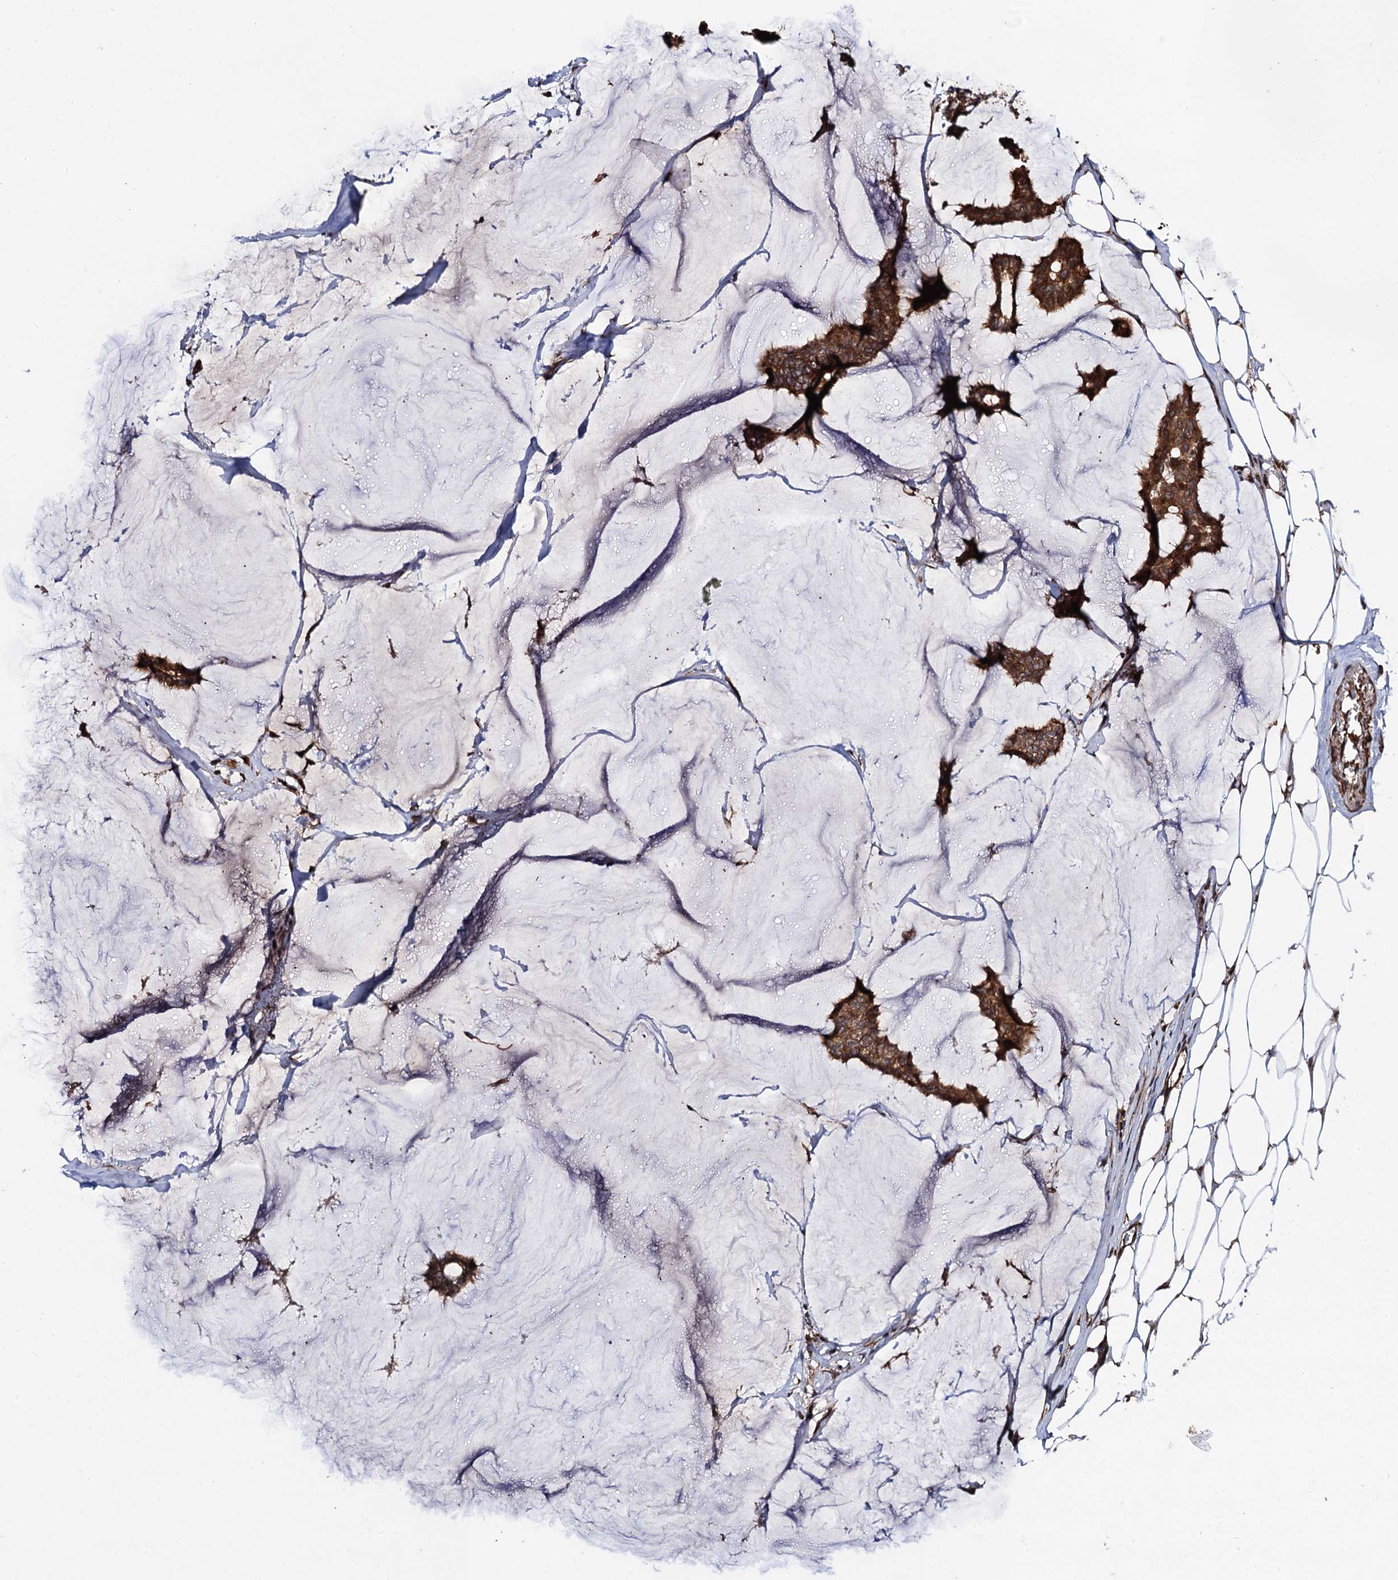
{"staining": {"intensity": "strong", "quantity": ">75%", "location": "cytoplasmic/membranous"}, "tissue": "breast cancer", "cell_type": "Tumor cells", "image_type": "cancer", "snomed": [{"axis": "morphology", "description": "Duct carcinoma"}, {"axis": "topography", "description": "Breast"}], "caption": "Strong cytoplasmic/membranous positivity is appreciated in about >75% of tumor cells in breast cancer. The staining is performed using DAB brown chromogen to label protein expression. The nuclei are counter-stained blue using hematoxylin.", "gene": "BORA", "patient": {"sex": "female", "age": 93}}